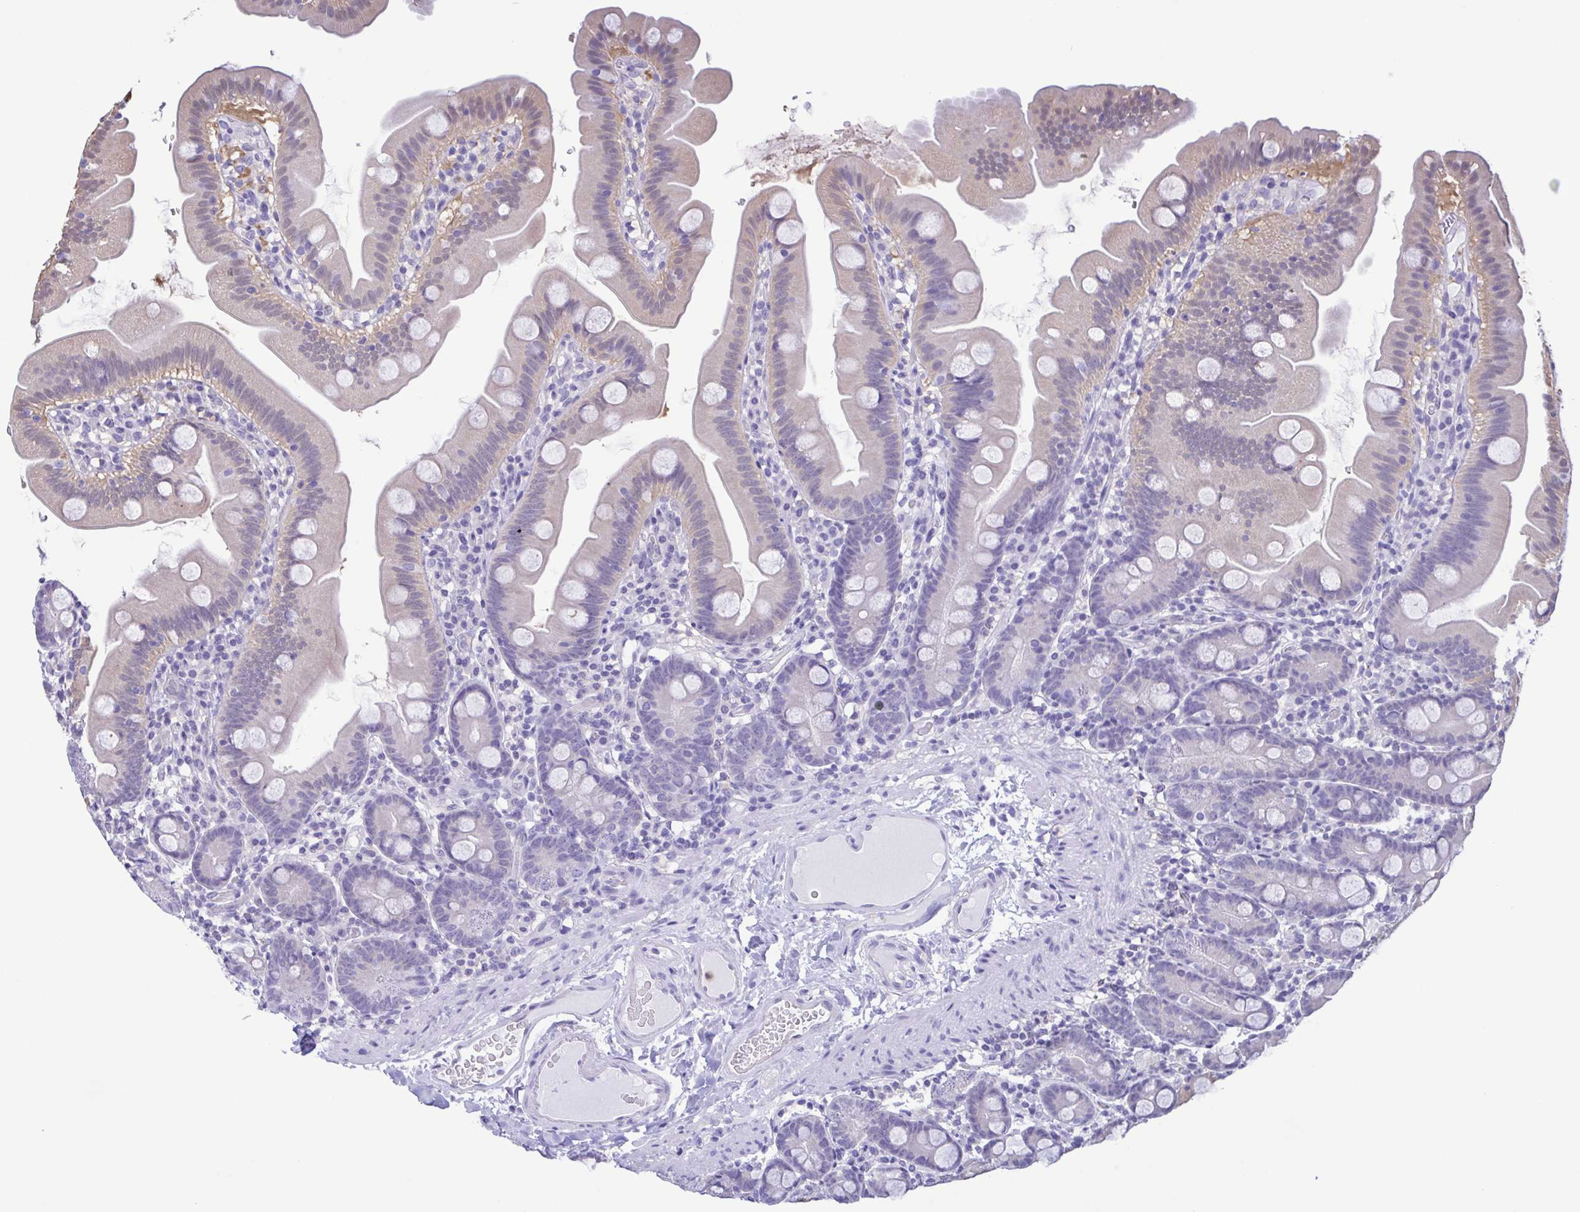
{"staining": {"intensity": "weak", "quantity": "<25%", "location": "cytoplasmic/membranous"}, "tissue": "small intestine", "cell_type": "Glandular cells", "image_type": "normal", "snomed": [{"axis": "morphology", "description": "Normal tissue, NOS"}, {"axis": "topography", "description": "Small intestine"}], "caption": "This is an immunohistochemistry image of normal small intestine. There is no expression in glandular cells.", "gene": "LDHC", "patient": {"sex": "female", "age": 68}}